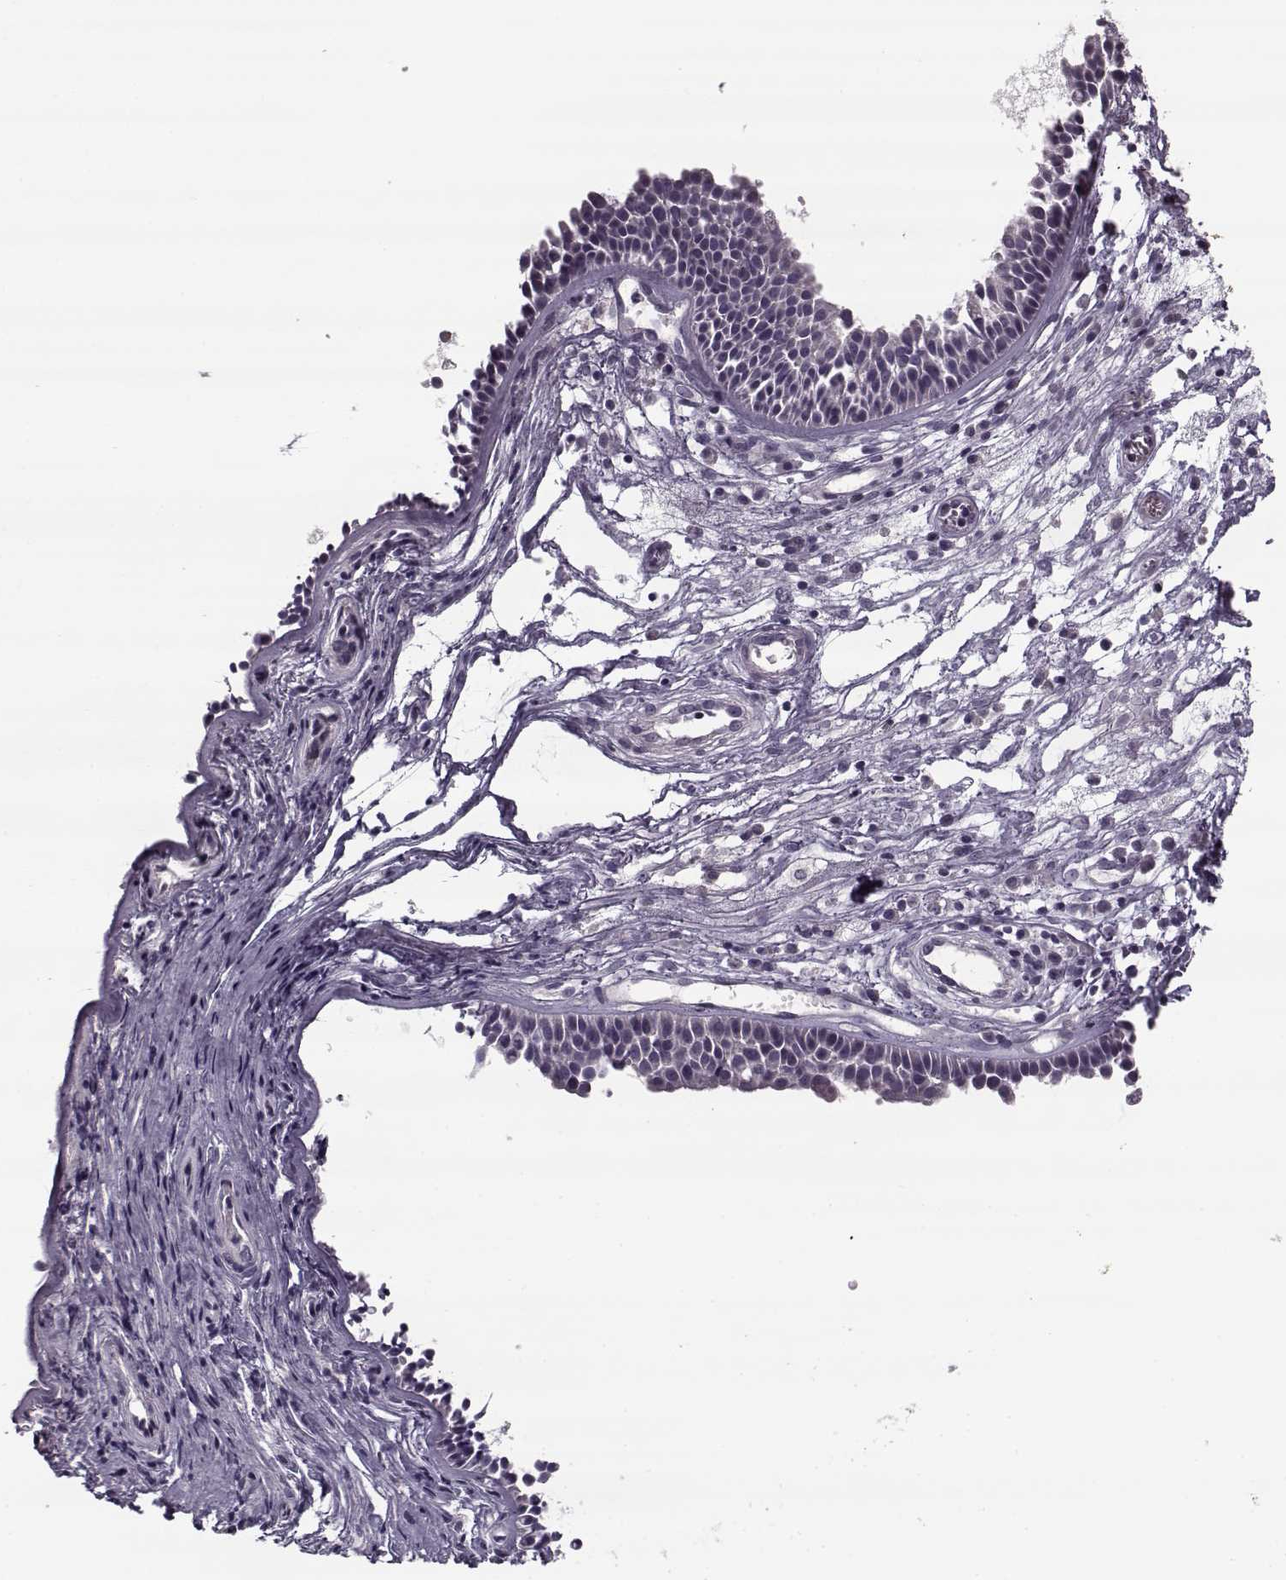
{"staining": {"intensity": "negative", "quantity": "none", "location": "none"}, "tissue": "nasopharynx", "cell_type": "Respiratory epithelial cells", "image_type": "normal", "snomed": [{"axis": "morphology", "description": "Normal tissue, NOS"}, {"axis": "topography", "description": "Nasopharynx"}], "caption": "Respiratory epithelial cells show no significant expression in normal nasopharynx. (DAB IHC with hematoxylin counter stain).", "gene": "PNMT", "patient": {"sex": "male", "age": 31}}